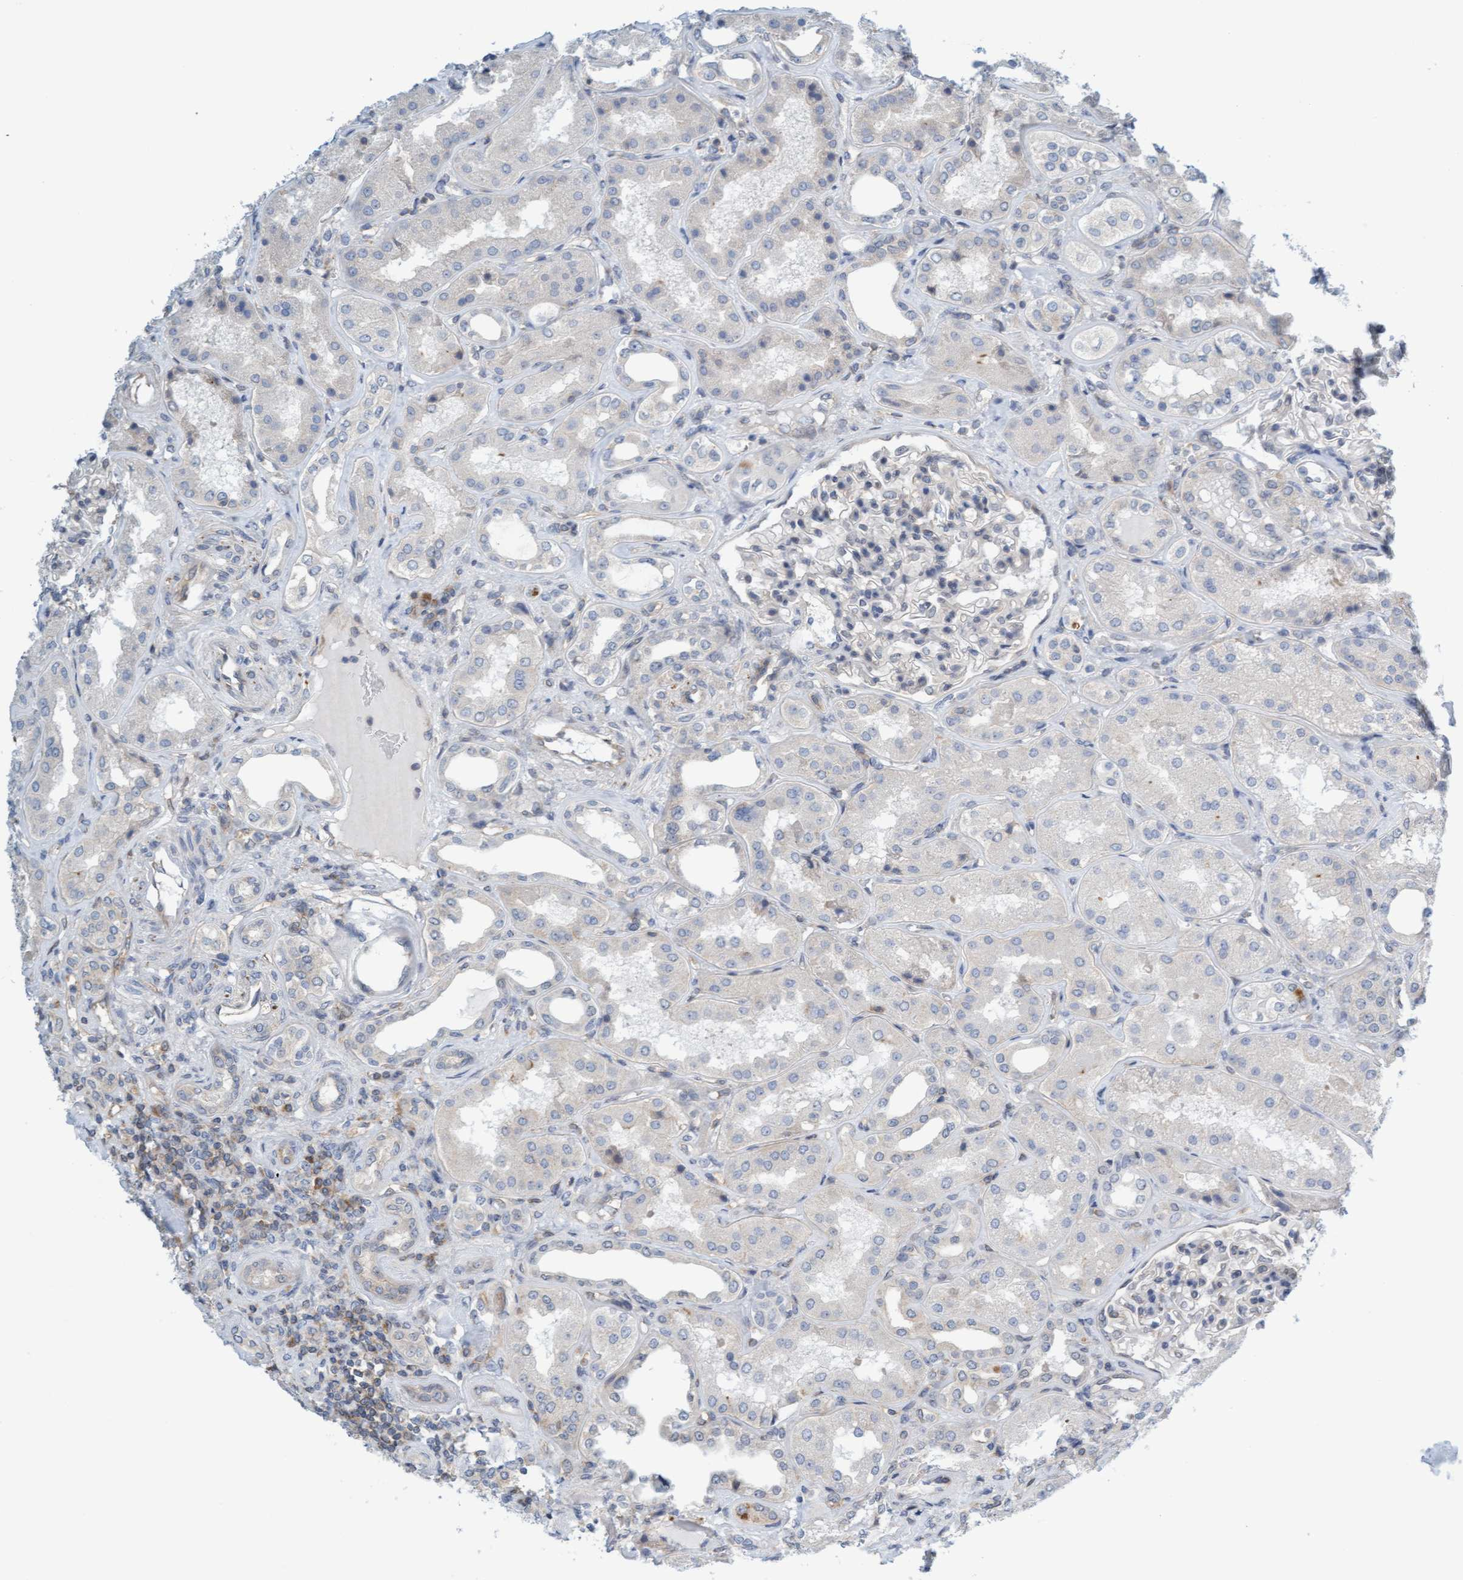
{"staining": {"intensity": "moderate", "quantity": "<25%", "location": "cytoplasmic/membranous"}, "tissue": "kidney", "cell_type": "Cells in glomeruli", "image_type": "normal", "snomed": [{"axis": "morphology", "description": "Normal tissue, NOS"}, {"axis": "topography", "description": "Kidney"}], "caption": "Brown immunohistochemical staining in normal human kidney displays moderate cytoplasmic/membranous positivity in approximately <25% of cells in glomeruli. The staining was performed using DAB (3,3'-diaminobenzidine) to visualize the protein expression in brown, while the nuclei were stained in blue with hematoxylin (Magnification: 20x).", "gene": "PRKD2", "patient": {"sex": "female", "age": 56}}